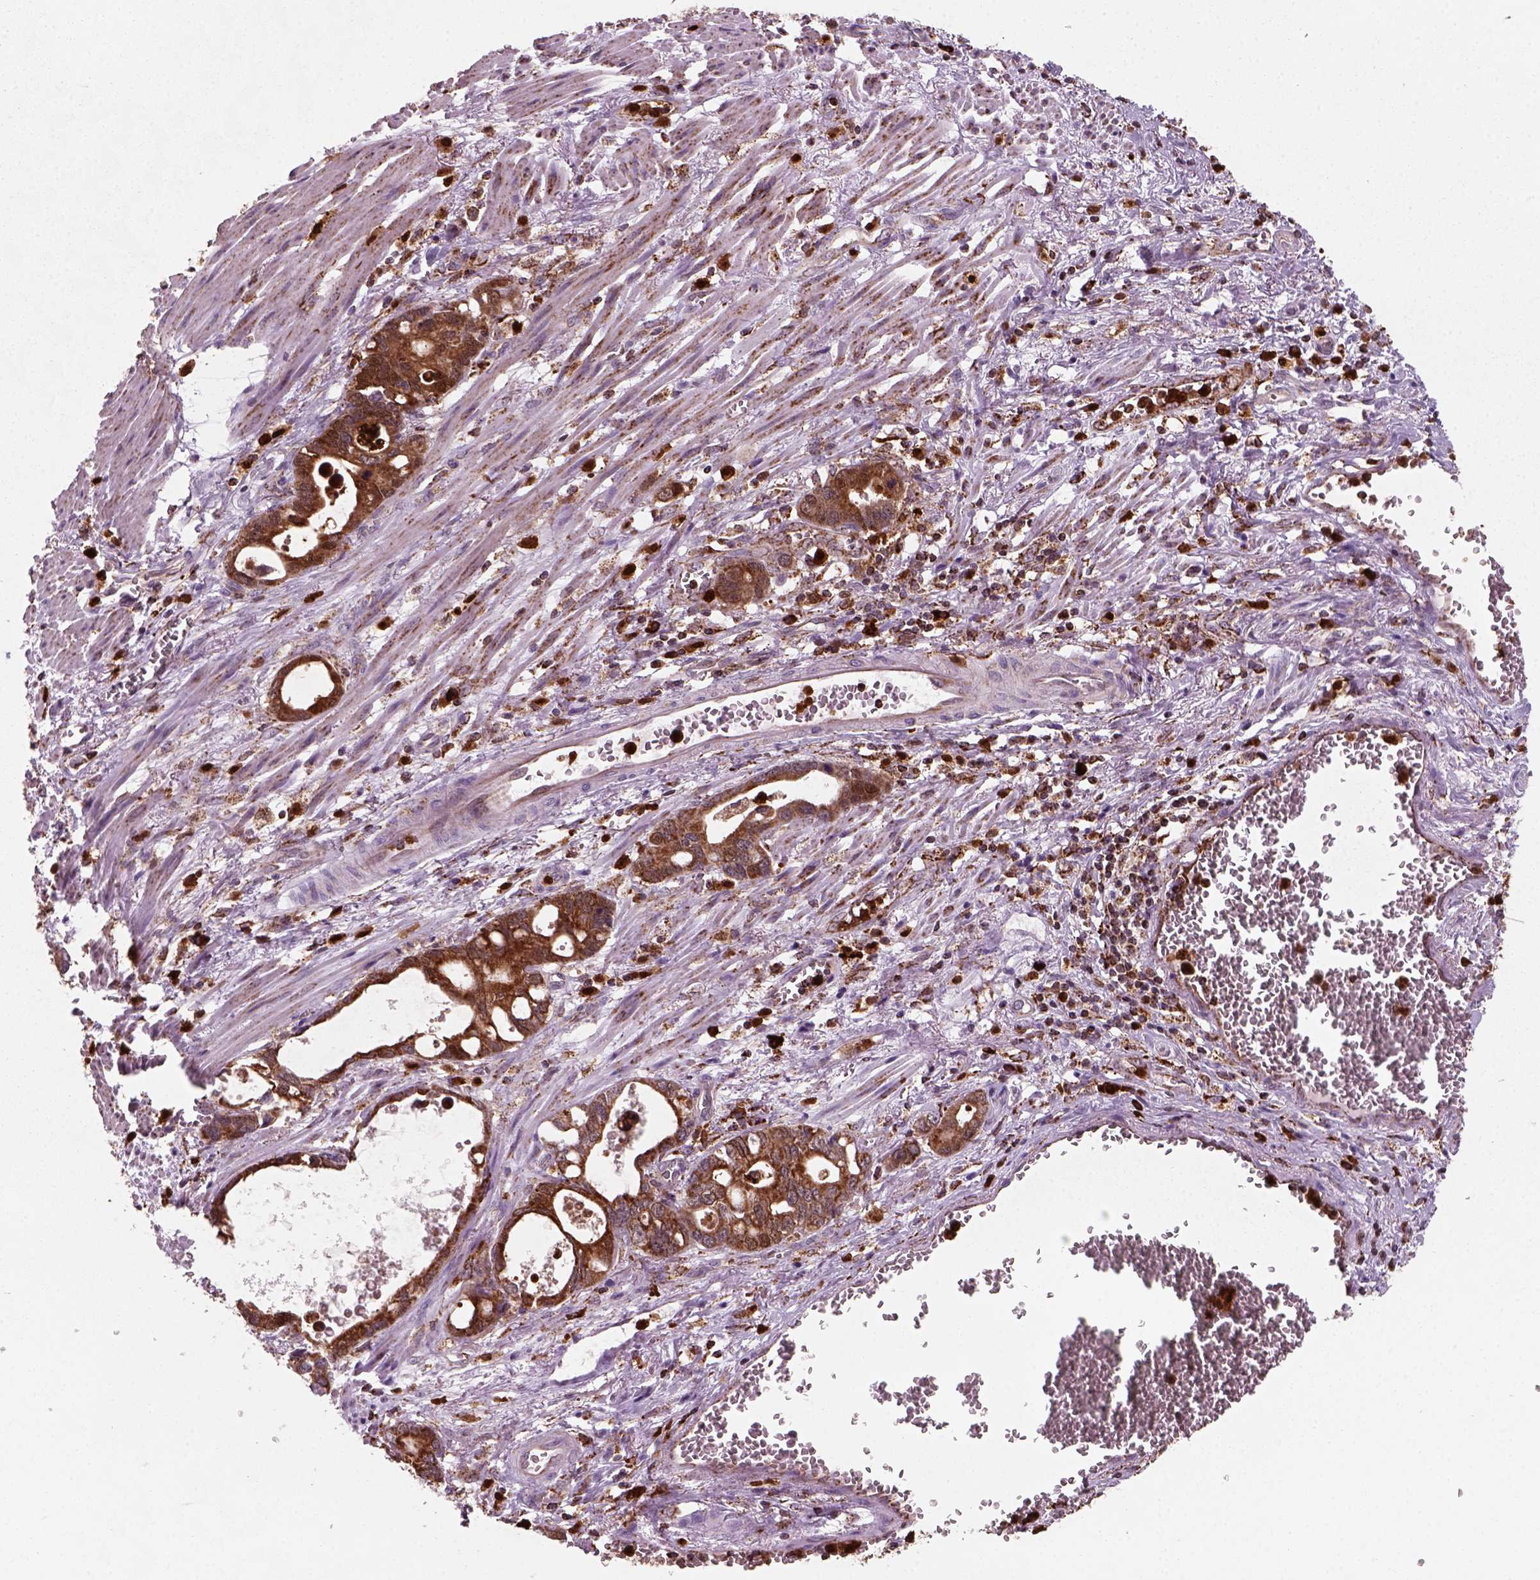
{"staining": {"intensity": "strong", "quantity": ">75%", "location": "cytoplasmic/membranous"}, "tissue": "stomach cancer", "cell_type": "Tumor cells", "image_type": "cancer", "snomed": [{"axis": "morphology", "description": "Normal tissue, NOS"}, {"axis": "morphology", "description": "Adenocarcinoma, NOS"}, {"axis": "topography", "description": "Esophagus"}, {"axis": "topography", "description": "Stomach, upper"}], "caption": "Immunohistochemical staining of adenocarcinoma (stomach) demonstrates high levels of strong cytoplasmic/membranous protein positivity in approximately >75% of tumor cells.", "gene": "NUDT16L1", "patient": {"sex": "male", "age": 74}}